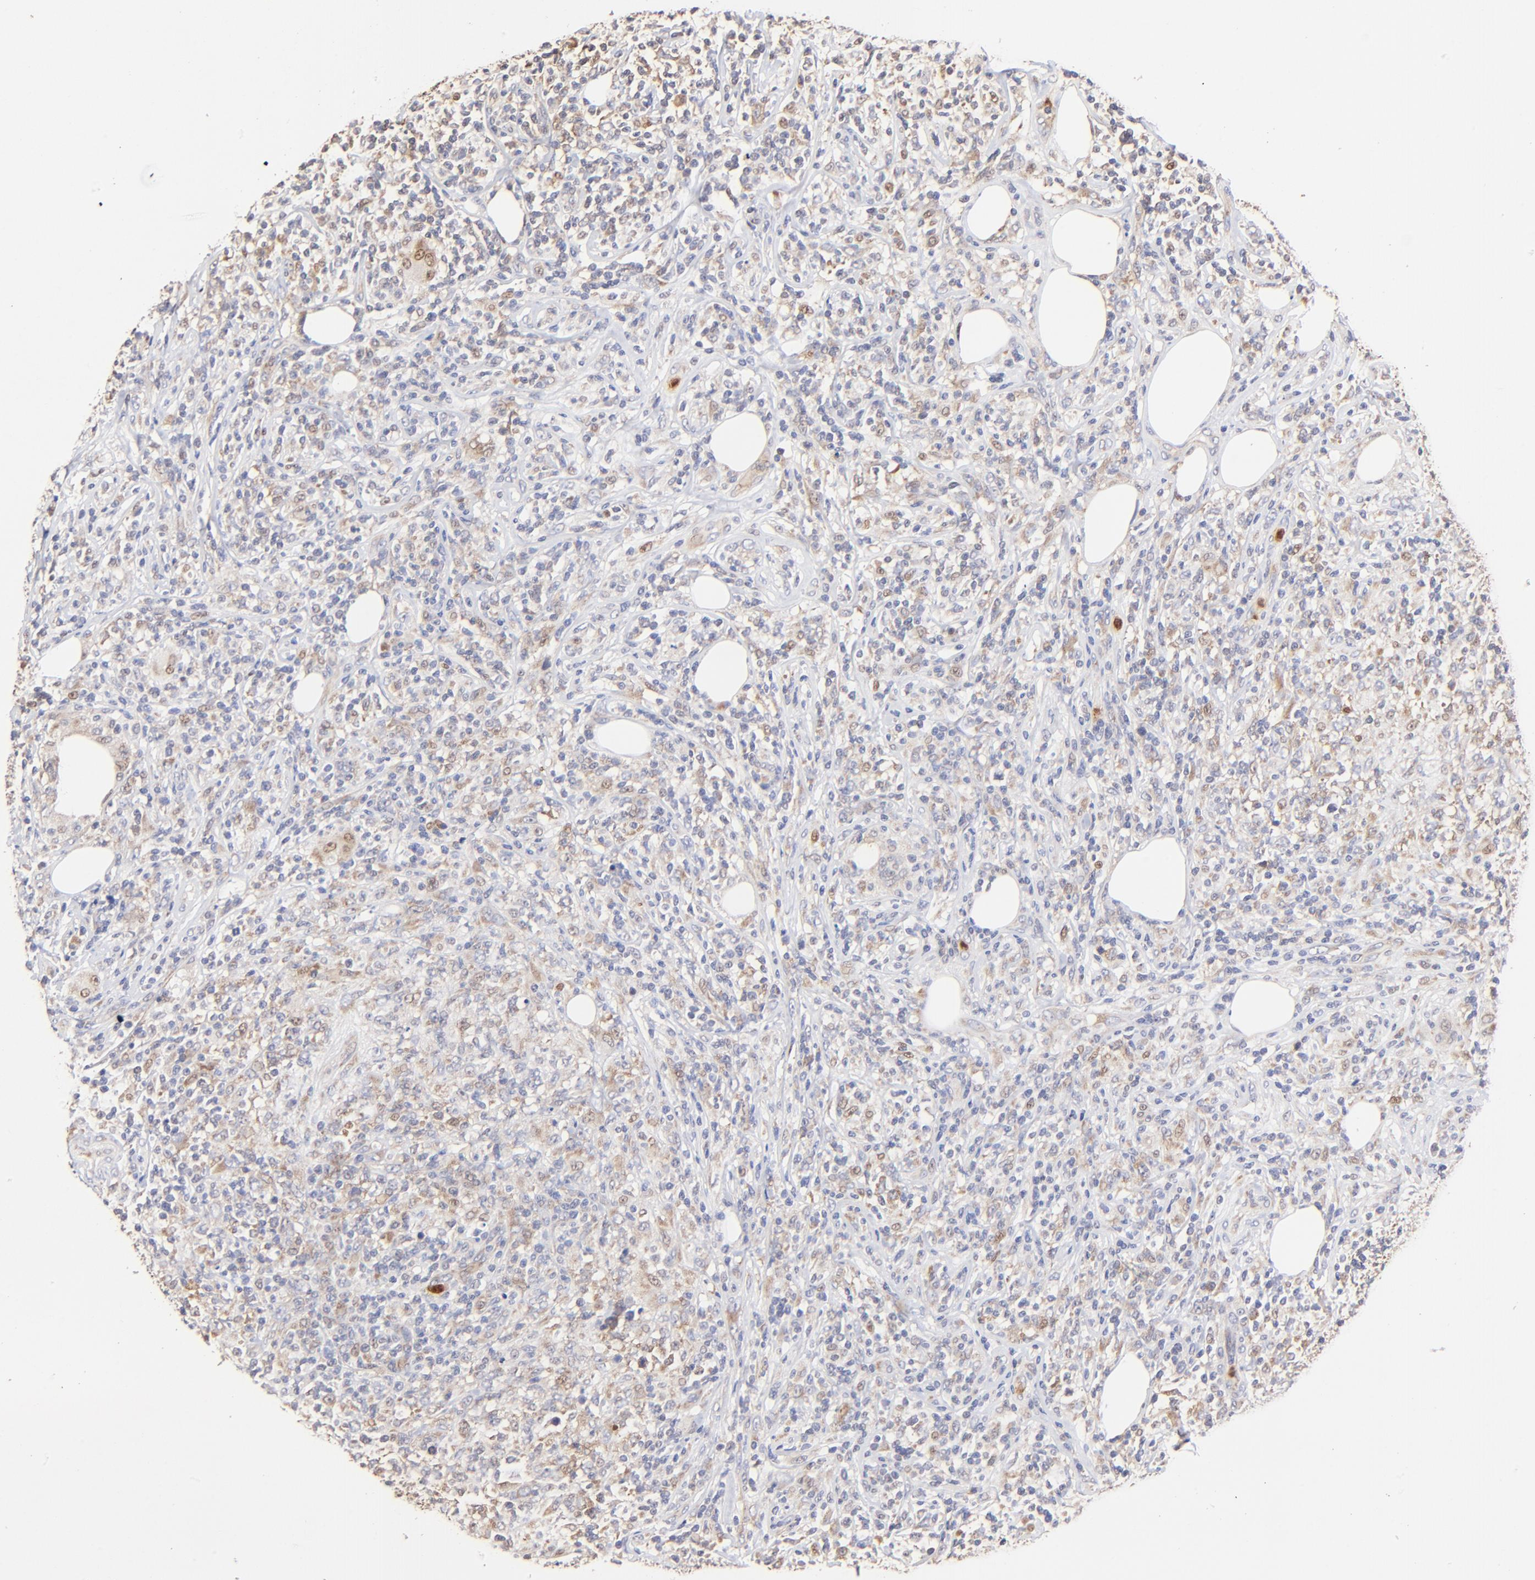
{"staining": {"intensity": "weak", "quantity": "<25%", "location": "cytoplasmic/membranous,nuclear"}, "tissue": "lymphoma", "cell_type": "Tumor cells", "image_type": "cancer", "snomed": [{"axis": "morphology", "description": "Malignant lymphoma, non-Hodgkin's type, High grade"}, {"axis": "topography", "description": "Lymph node"}], "caption": "The micrograph displays no significant positivity in tumor cells of high-grade malignant lymphoma, non-Hodgkin's type.", "gene": "BBOF1", "patient": {"sex": "female", "age": 84}}